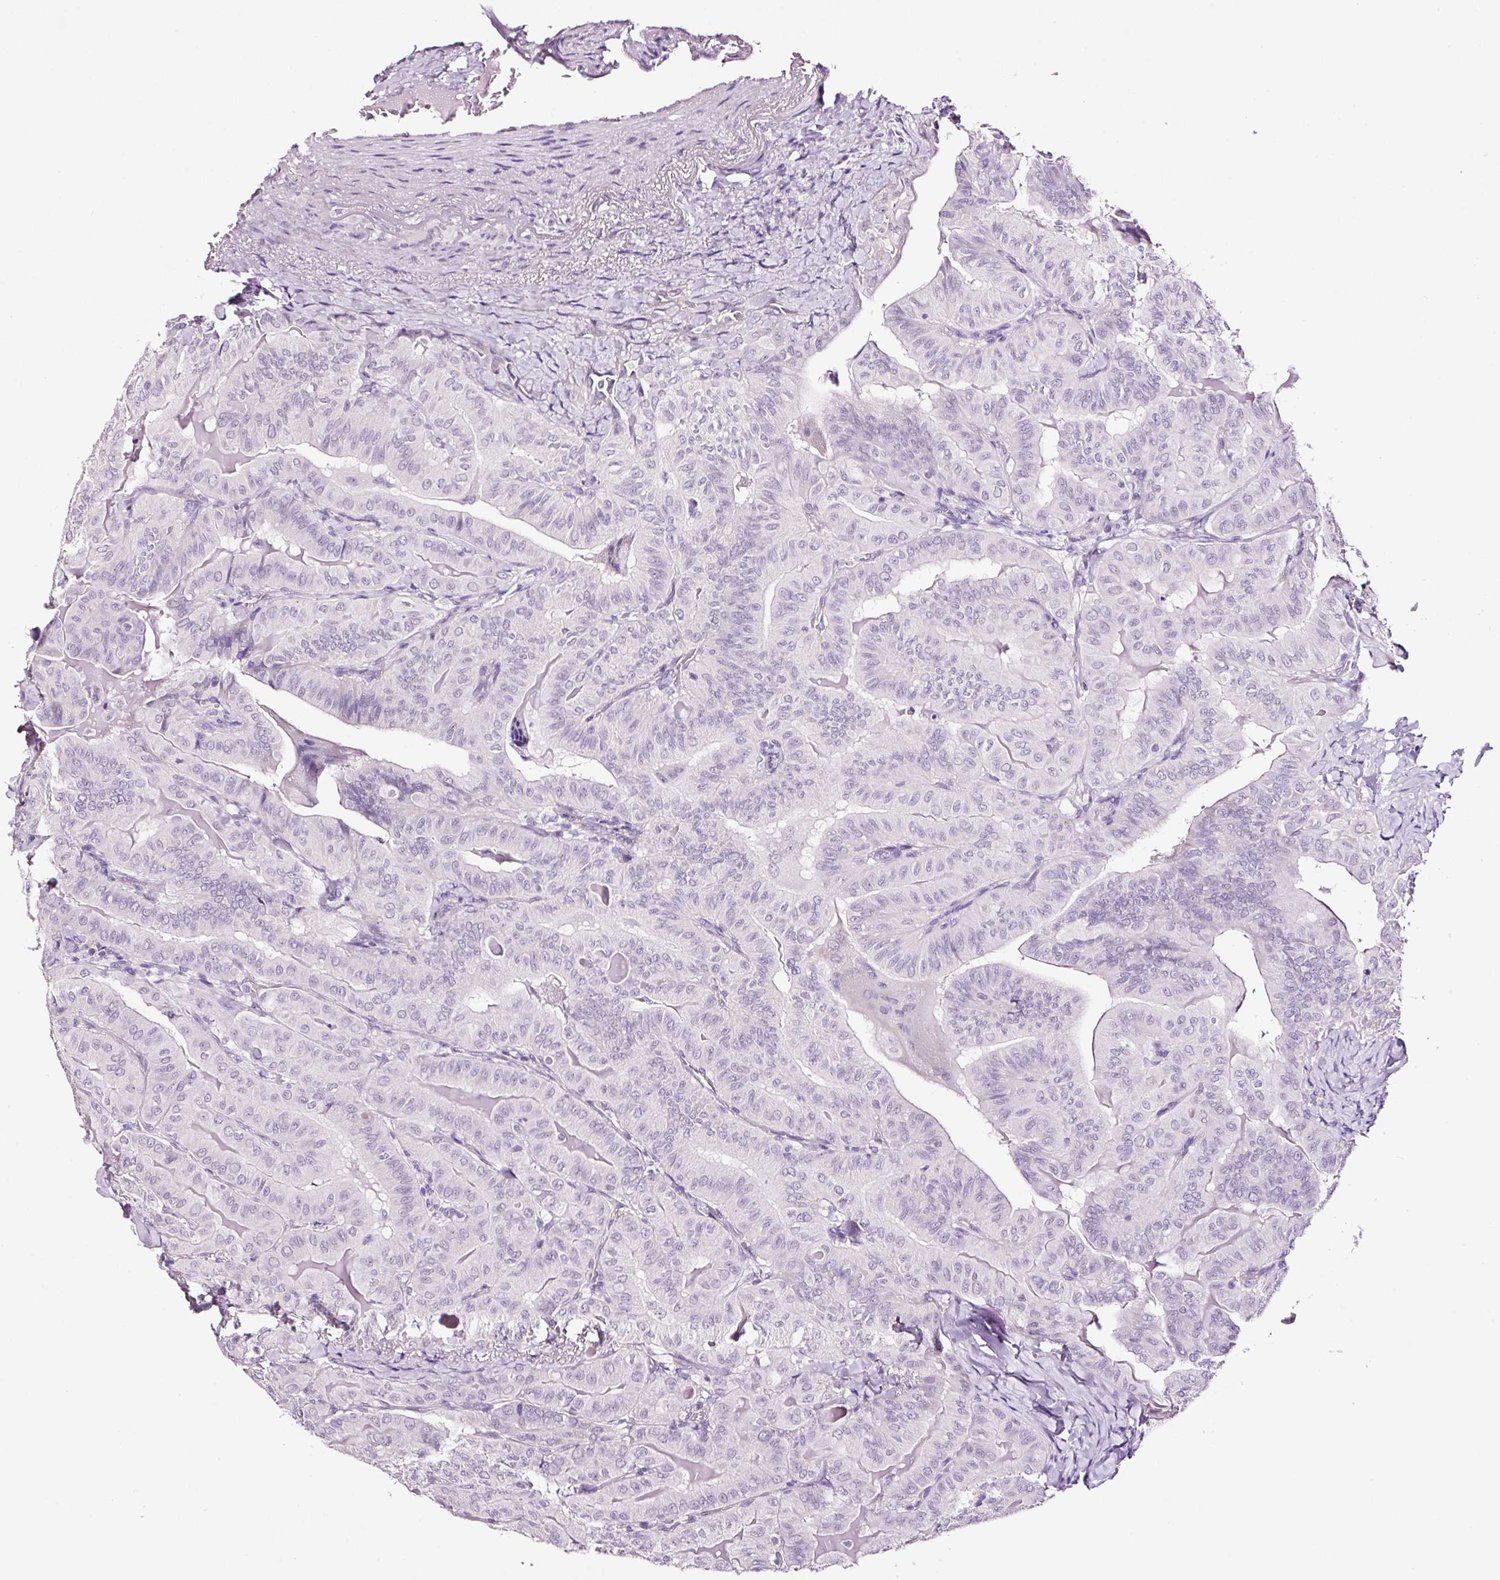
{"staining": {"intensity": "negative", "quantity": "none", "location": "none"}, "tissue": "thyroid cancer", "cell_type": "Tumor cells", "image_type": "cancer", "snomed": [{"axis": "morphology", "description": "Papillary adenocarcinoma, NOS"}, {"axis": "topography", "description": "Thyroid gland"}], "caption": "High magnification brightfield microscopy of thyroid cancer (papillary adenocarcinoma) stained with DAB (brown) and counterstained with hematoxylin (blue): tumor cells show no significant expression.", "gene": "RTF2", "patient": {"sex": "female", "age": 68}}